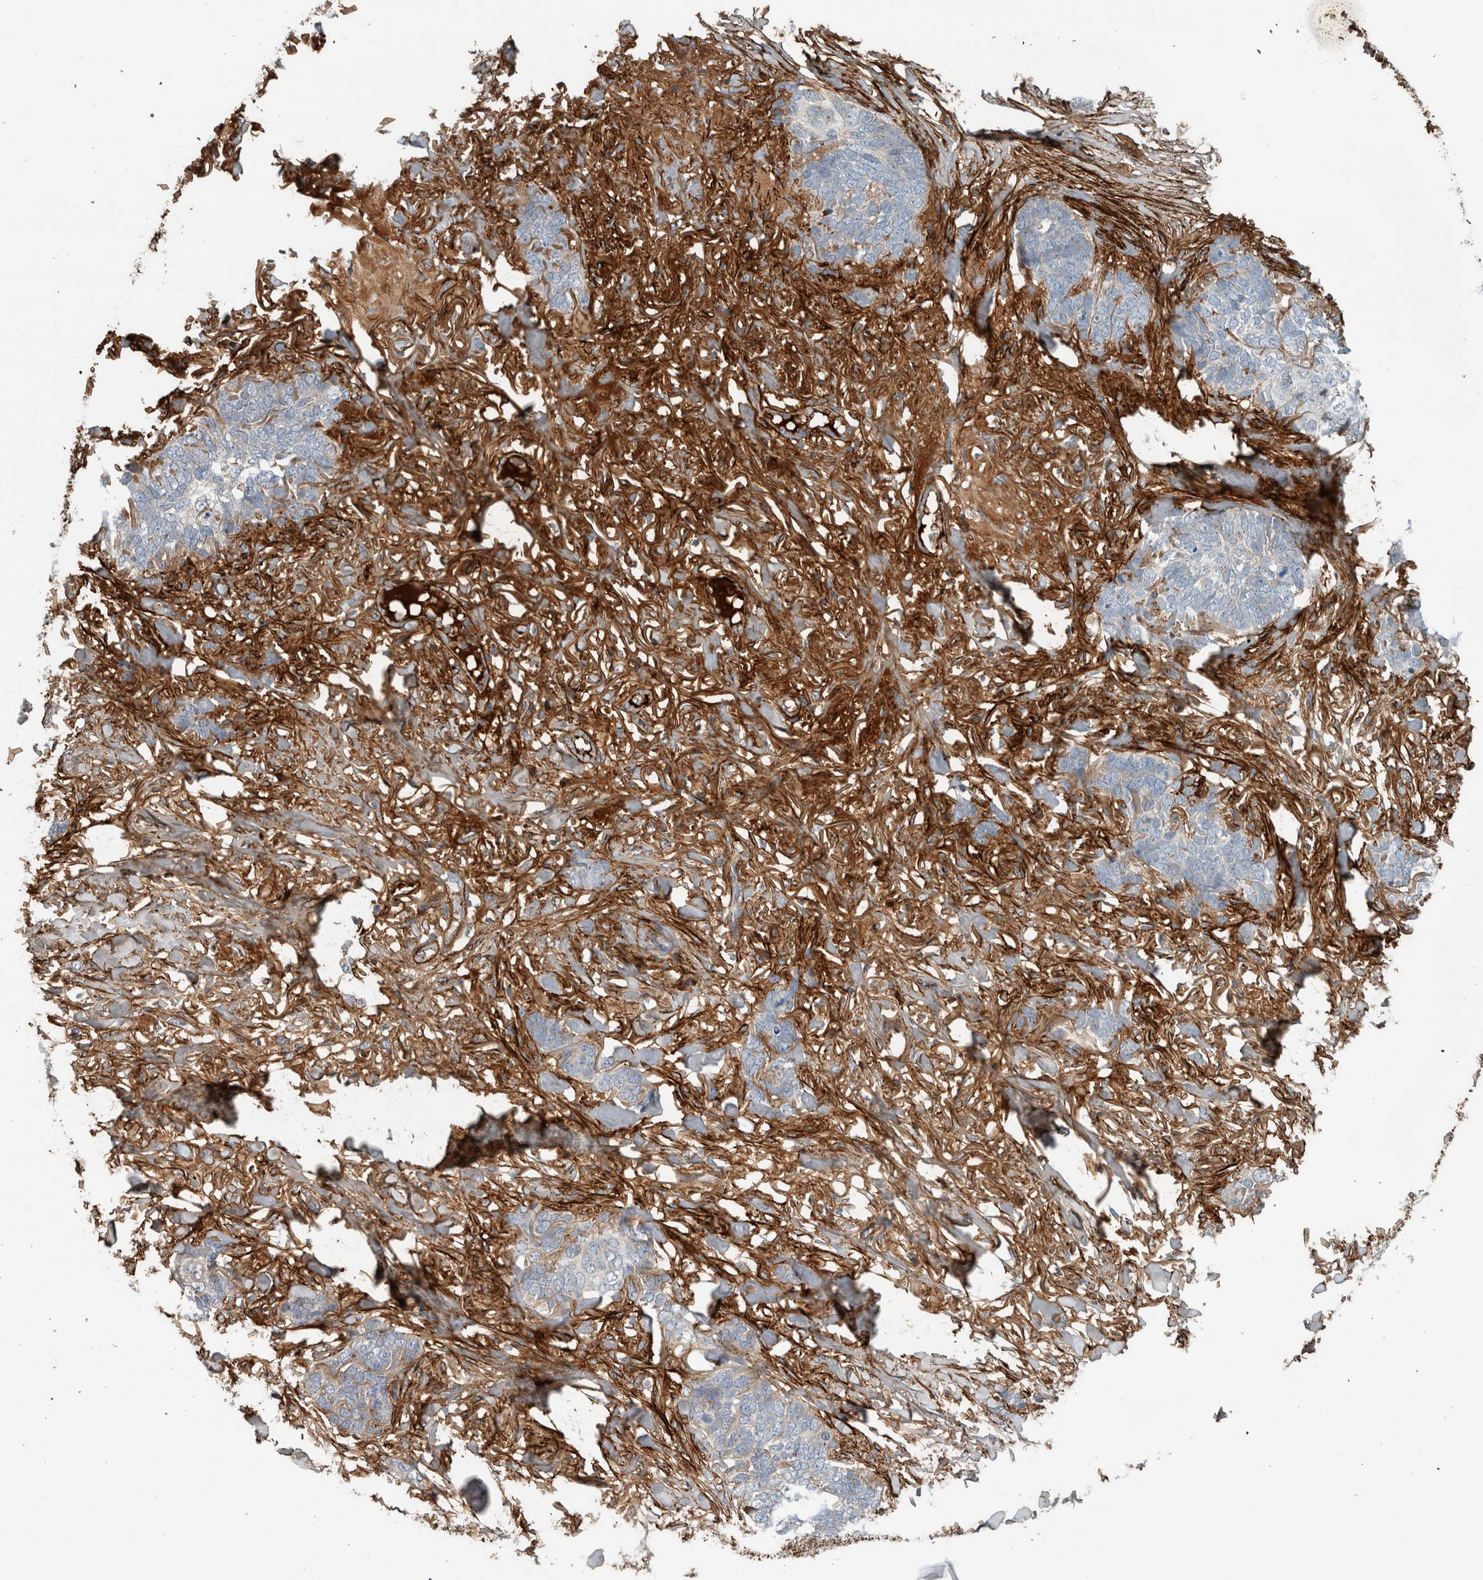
{"staining": {"intensity": "negative", "quantity": "none", "location": "none"}, "tissue": "skin cancer", "cell_type": "Tumor cells", "image_type": "cancer", "snomed": [{"axis": "morphology", "description": "Normal tissue, NOS"}, {"axis": "morphology", "description": "Basal cell carcinoma"}, {"axis": "topography", "description": "Skin"}], "caption": "This is an IHC photomicrograph of human skin cancer (basal cell carcinoma). There is no positivity in tumor cells.", "gene": "FN1", "patient": {"sex": "male", "age": 77}}